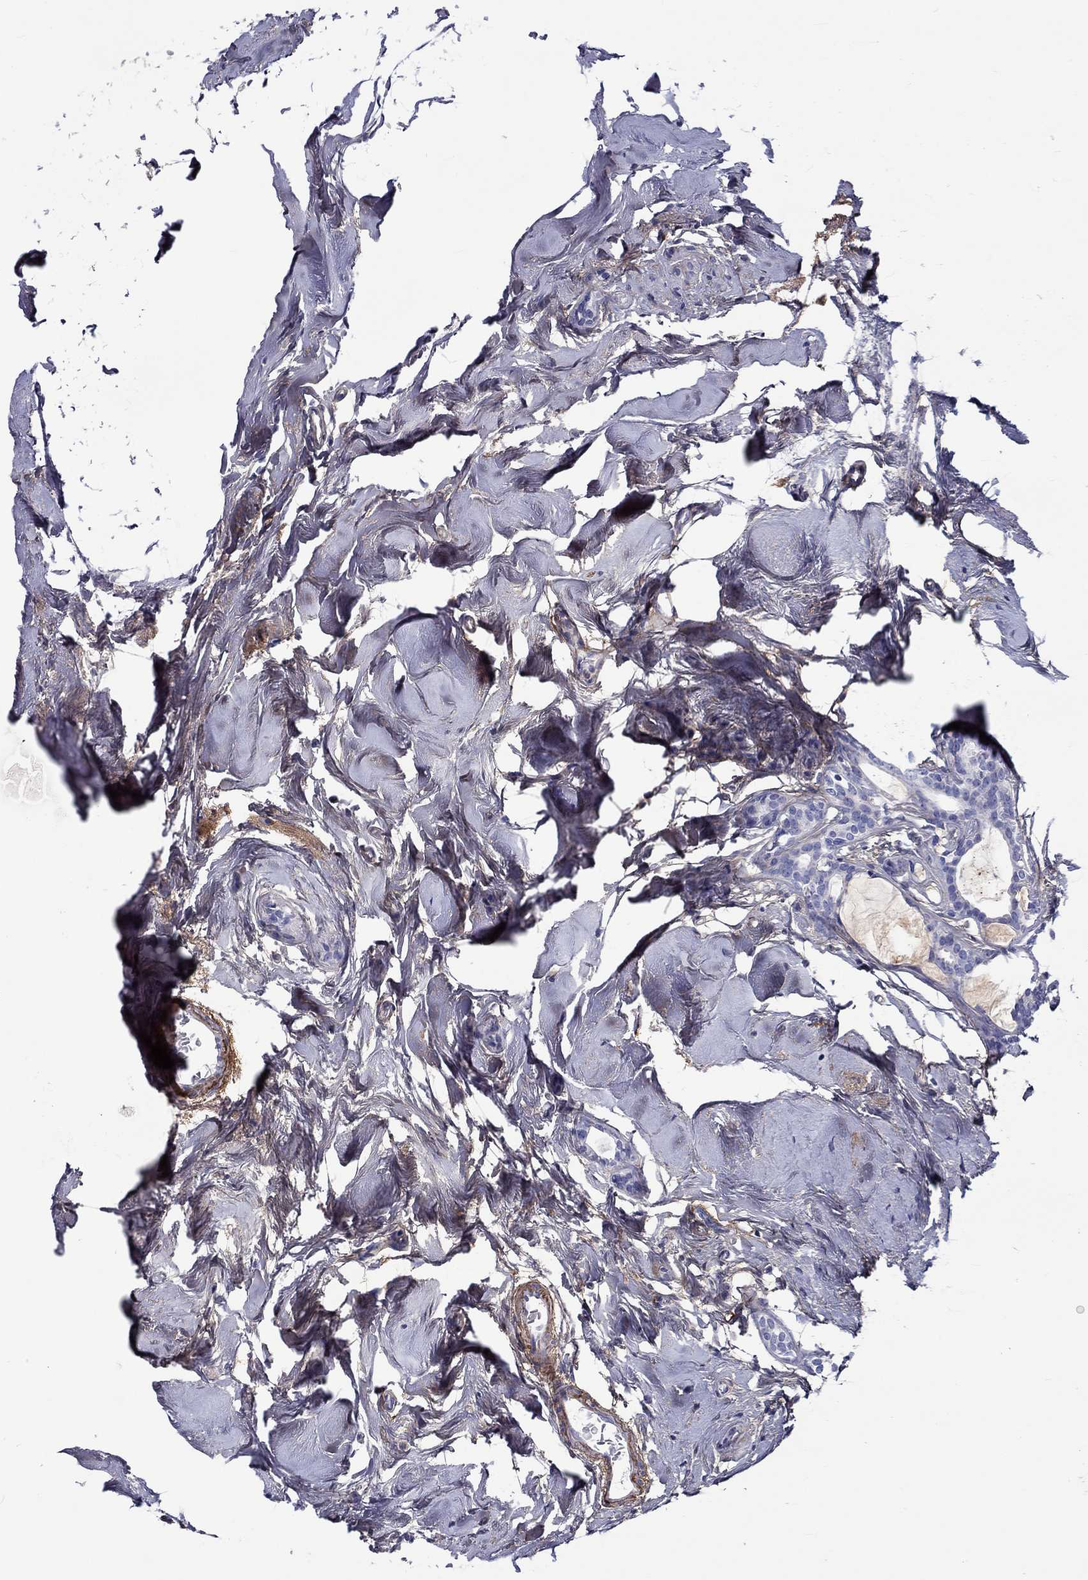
{"staining": {"intensity": "negative", "quantity": "none", "location": "none"}, "tissue": "breast cancer", "cell_type": "Tumor cells", "image_type": "cancer", "snomed": [{"axis": "morphology", "description": "Duct carcinoma"}, {"axis": "topography", "description": "Breast"}], "caption": "DAB immunohistochemical staining of human breast cancer reveals no significant positivity in tumor cells.", "gene": "TGFBI", "patient": {"sex": "female", "age": 83}}